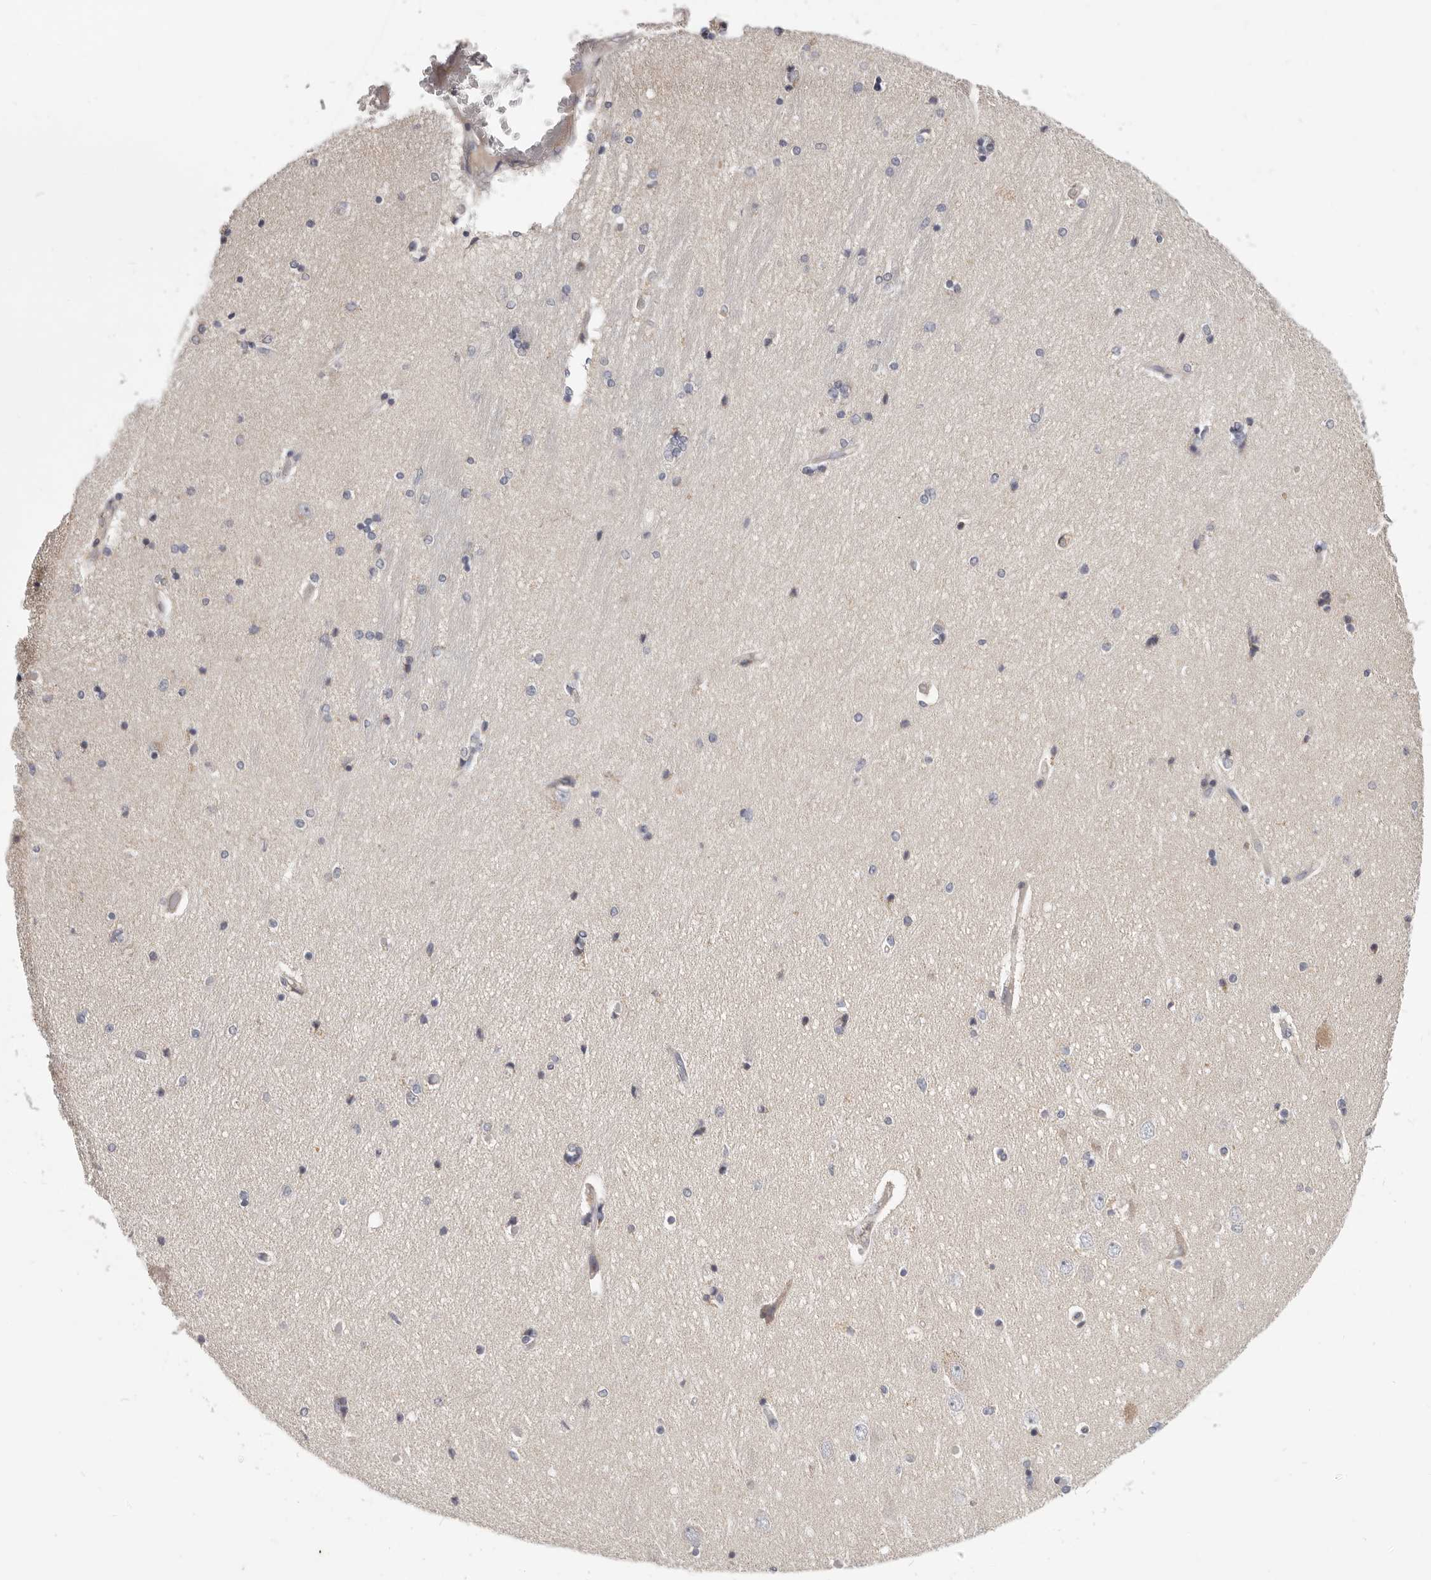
{"staining": {"intensity": "negative", "quantity": "none", "location": "none"}, "tissue": "hippocampus", "cell_type": "Glial cells", "image_type": "normal", "snomed": [{"axis": "morphology", "description": "Normal tissue, NOS"}, {"axis": "topography", "description": "Hippocampus"}], "caption": "This photomicrograph is of normal hippocampus stained with IHC to label a protein in brown with the nuclei are counter-stained blue. There is no staining in glial cells. (DAB IHC, high magnification).", "gene": "MRPS10", "patient": {"sex": "female", "age": 54}}